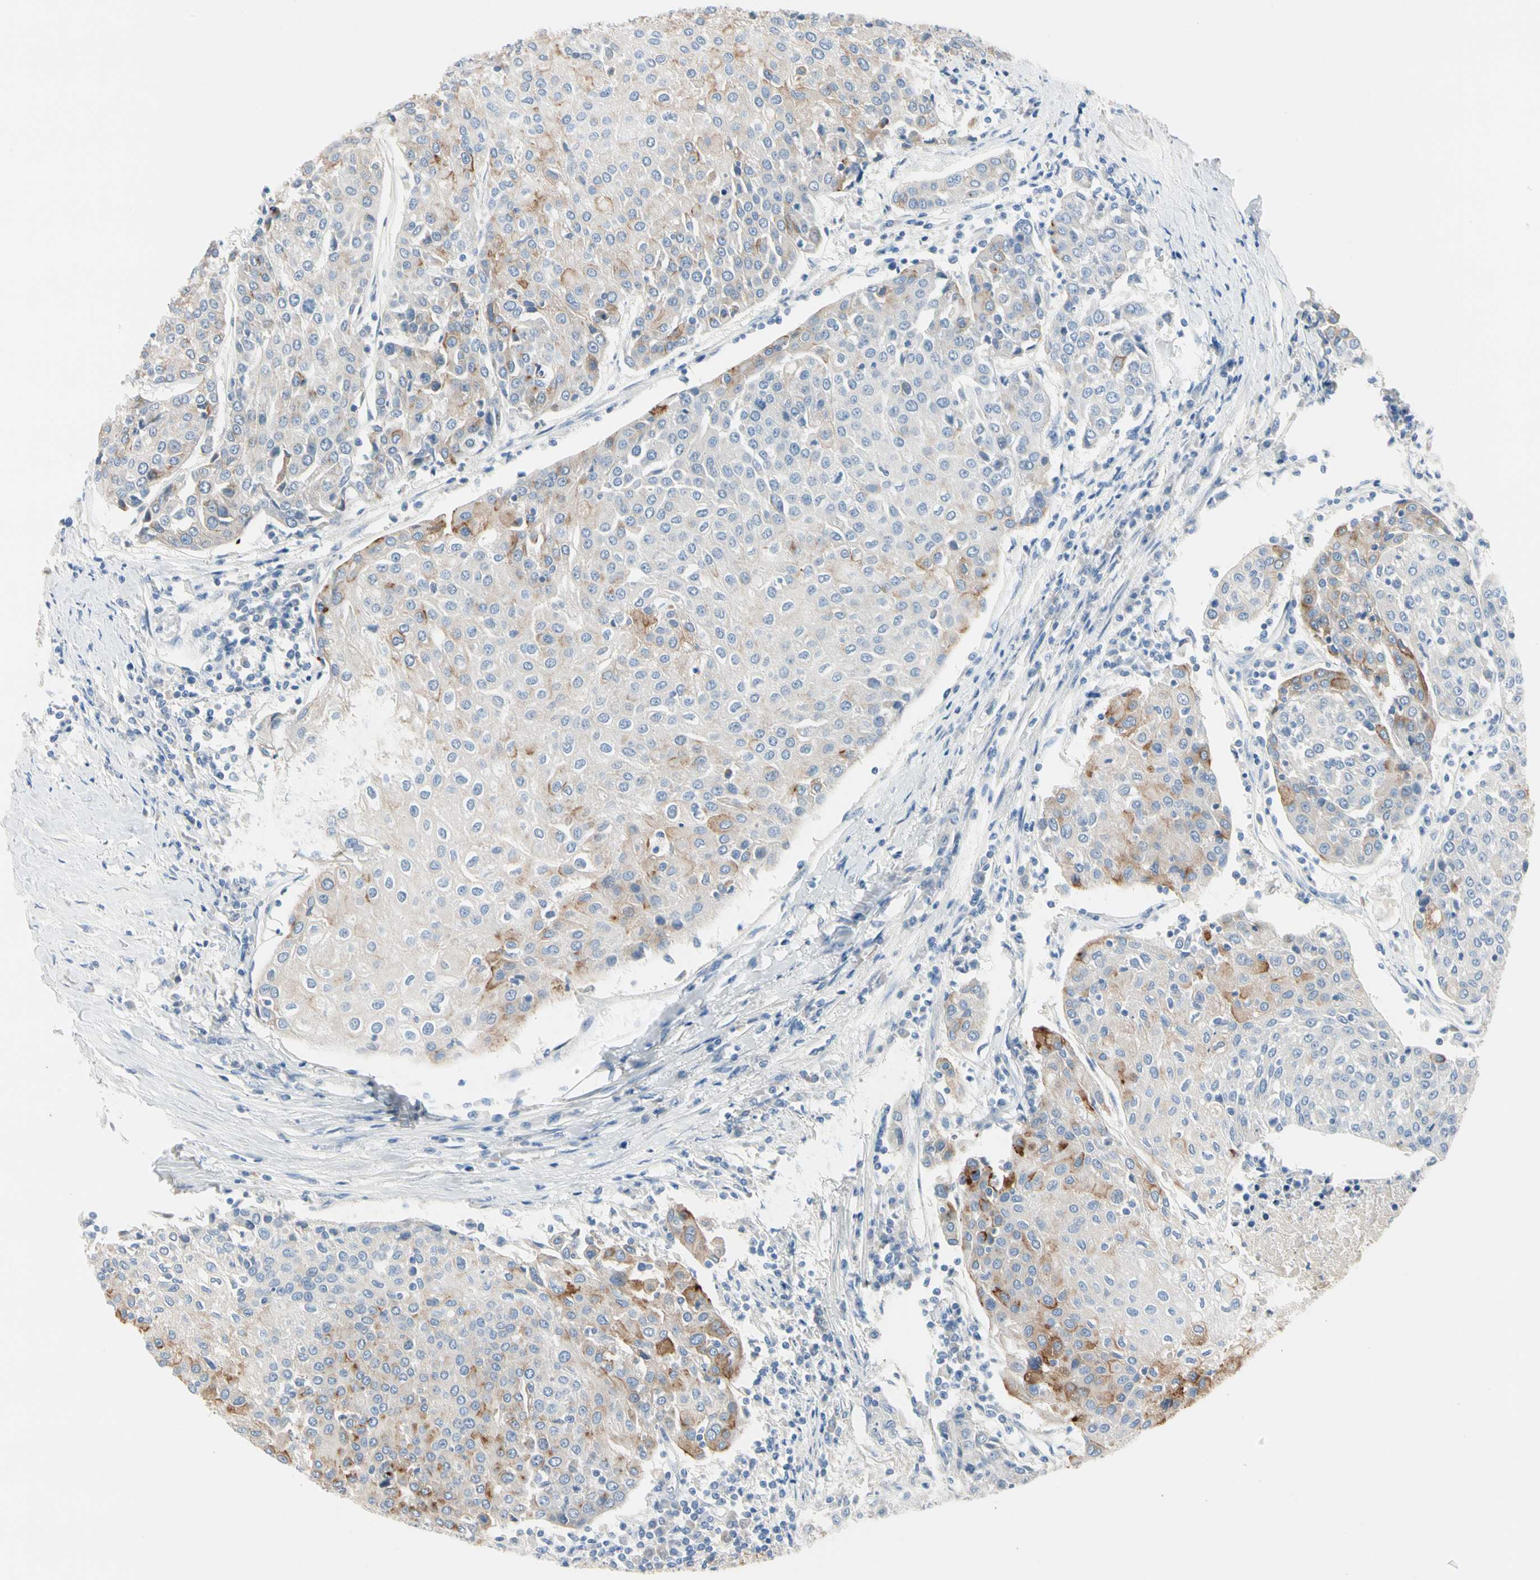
{"staining": {"intensity": "moderate", "quantity": "<25%", "location": "cytoplasmic/membranous"}, "tissue": "urothelial cancer", "cell_type": "Tumor cells", "image_type": "cancer", "snomed": [{"axis": "morphology", "description": "Urothelial carcinoma, High grade"}, {"axis": "topography", "description": "Urinary bladder"}], "caption": "About <25% of tumor cells in urothelial cancer reveal moderate cytoplasmic/membranous protein staining as visualized by brown immunohistochemical staining.", "gene": "MARK1", "patient": {"sex": "female", "age": 85}}